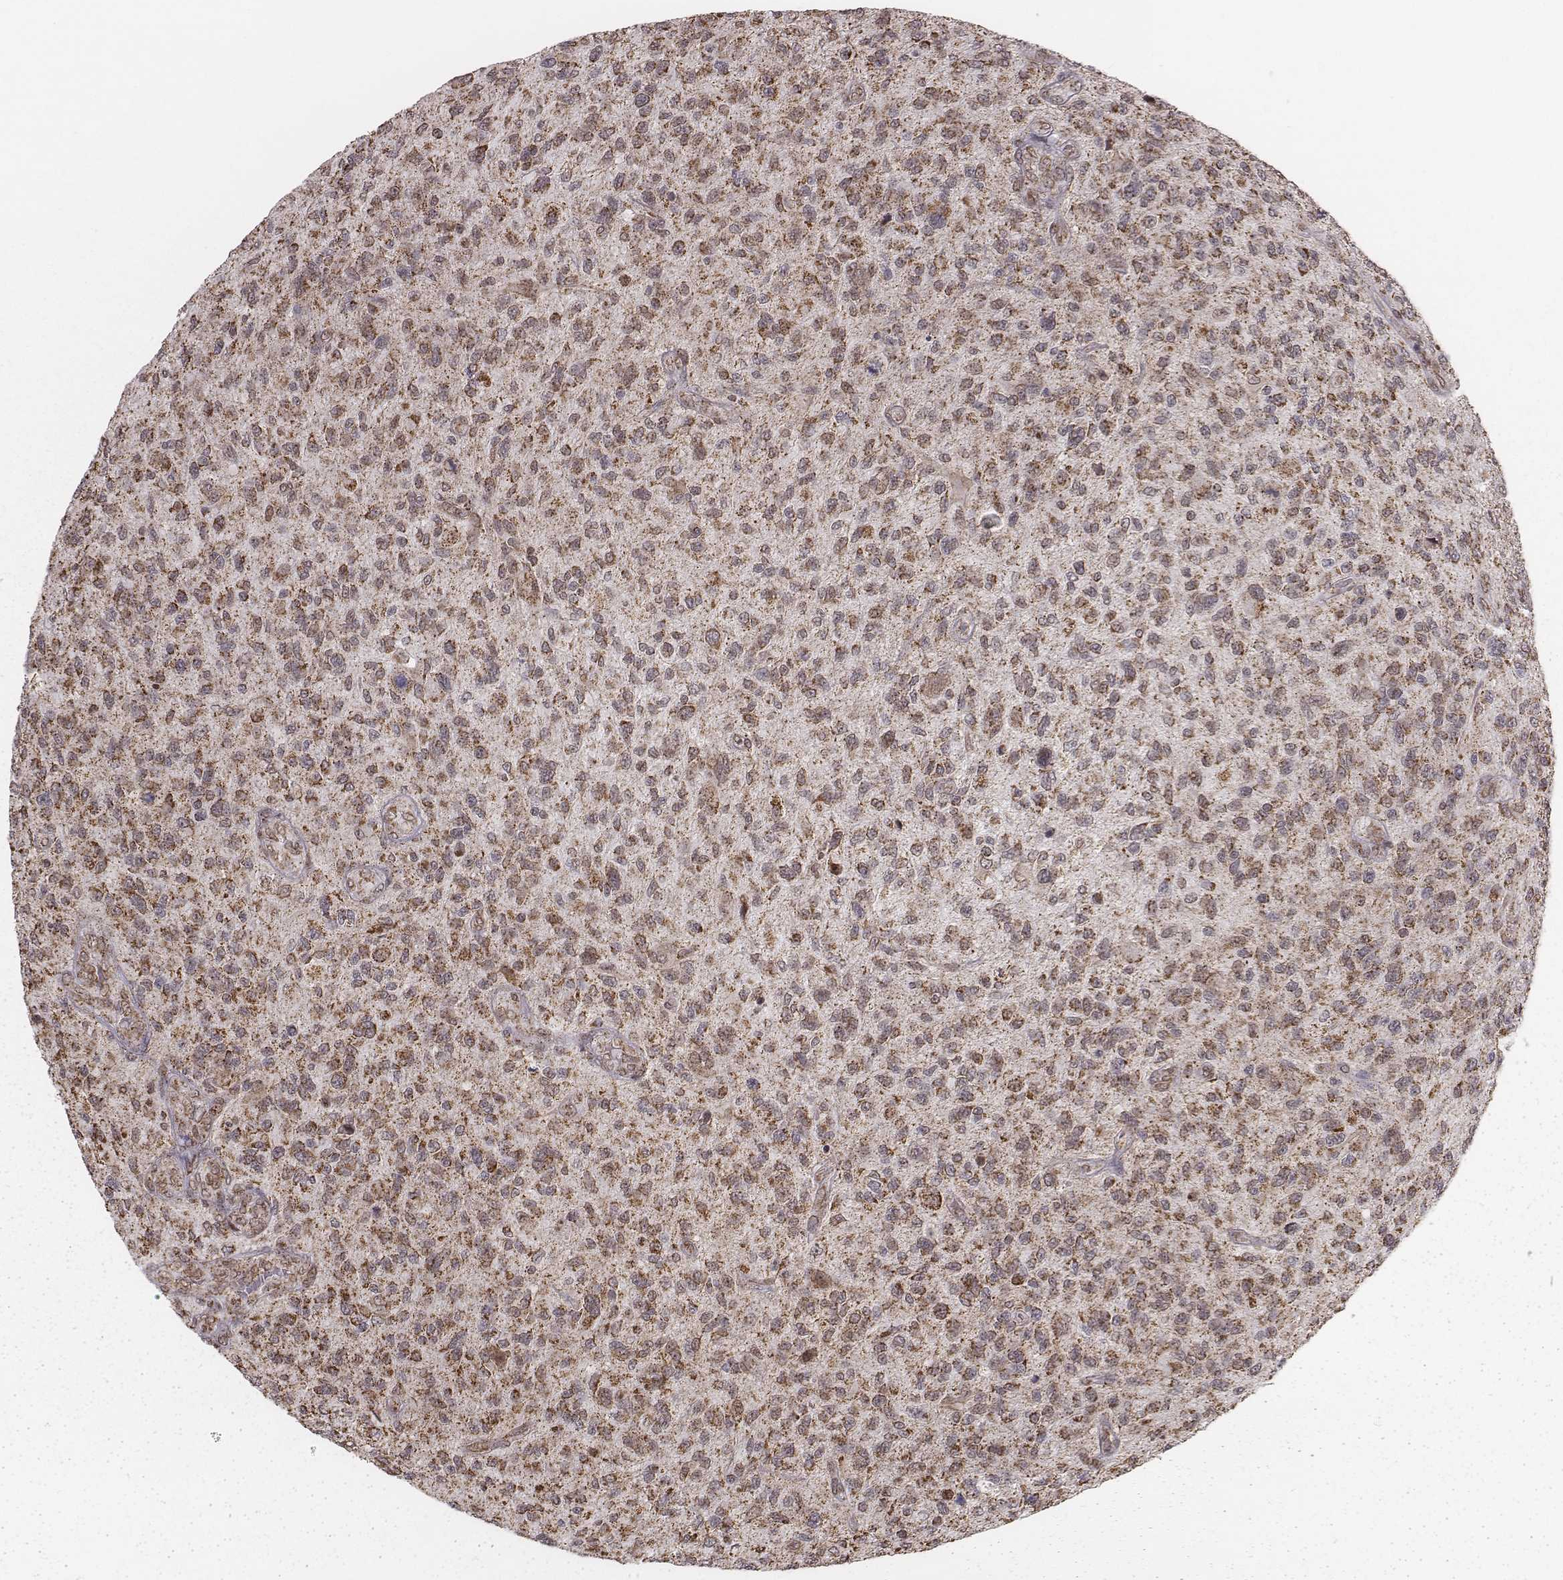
{"staining": {"intensity": "moderate", "quantity": ">75%", "location": "cytoplasmic/membranous"}, "tissue": "glioma", "cell_type": "Tumor cells", "image_type": "cancer", "snomed": [{"axis": "morphology", "description": "Glioma, malignant, High grade"}, {"axis": "topography", "description": "Brain"}], "caption": "A photomicrograph showing moderate cytoplasmic/membranous positivity in approximately >75% of tumor cells in glioma, as visualized by brown immunohistochemical staining.", "gene": "ACOT2", "patient": {"sex": "male", "age": 47}}